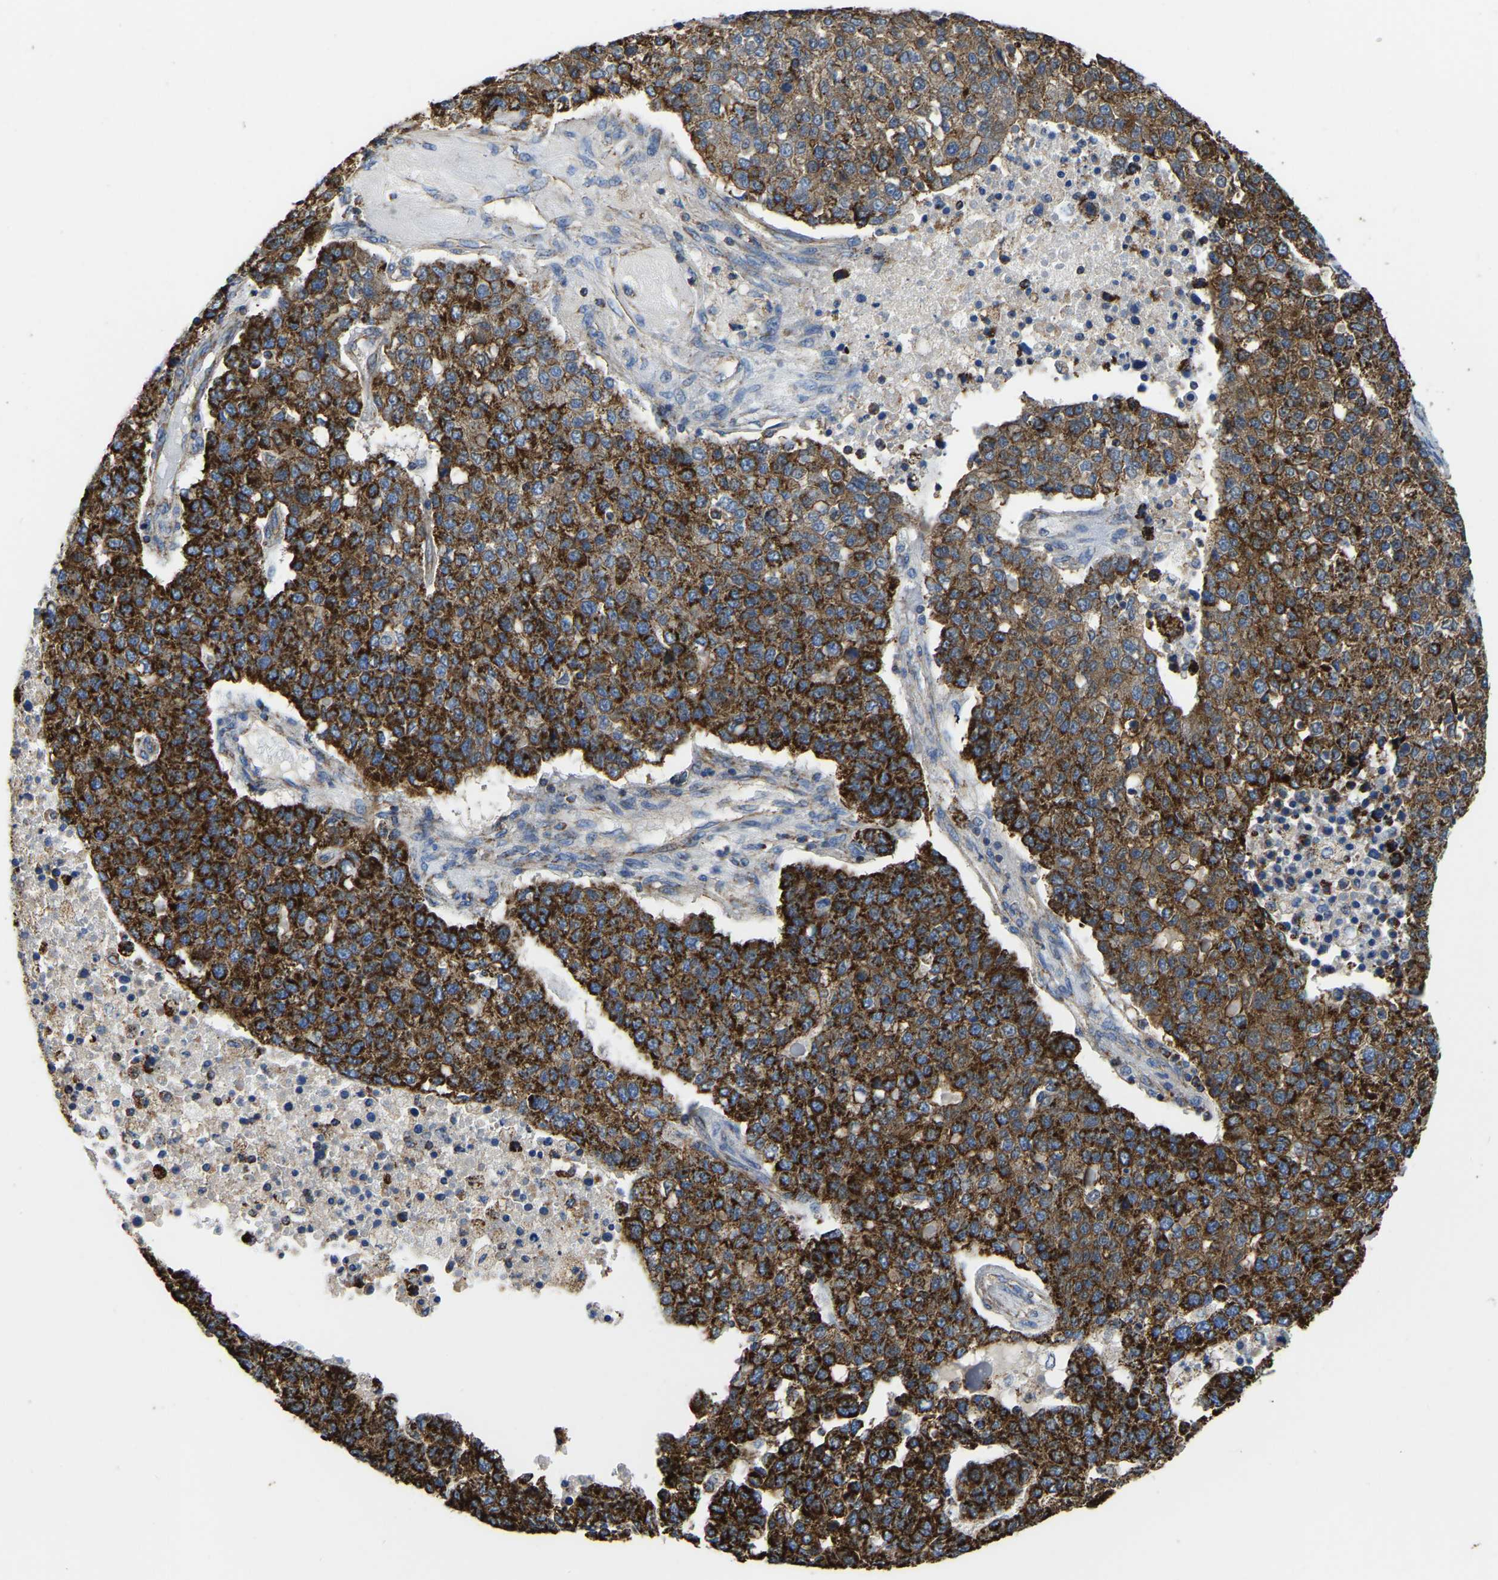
{"staining": {"intensity": "strong", "quantity": ">75%", "location": "cytoplasmic/membranous"}, "tissue": "pancreatic cancer", "cell_type": "Tumor cells", "image_type": "cancer", "snomed": [{"axis": "morphology", "description": "Adenocarcinoma, NOS"}, {"axis": "topography", "description": "Pancreas"}], "caption": "Tumor cells exhibit high levels of strong cytoplasmic/membranous staining in approximately >75% of cells in human pancreatic adenocarcinoma.", "gene": "ETFA", "patient": {"sex": "female", "age": 61}}